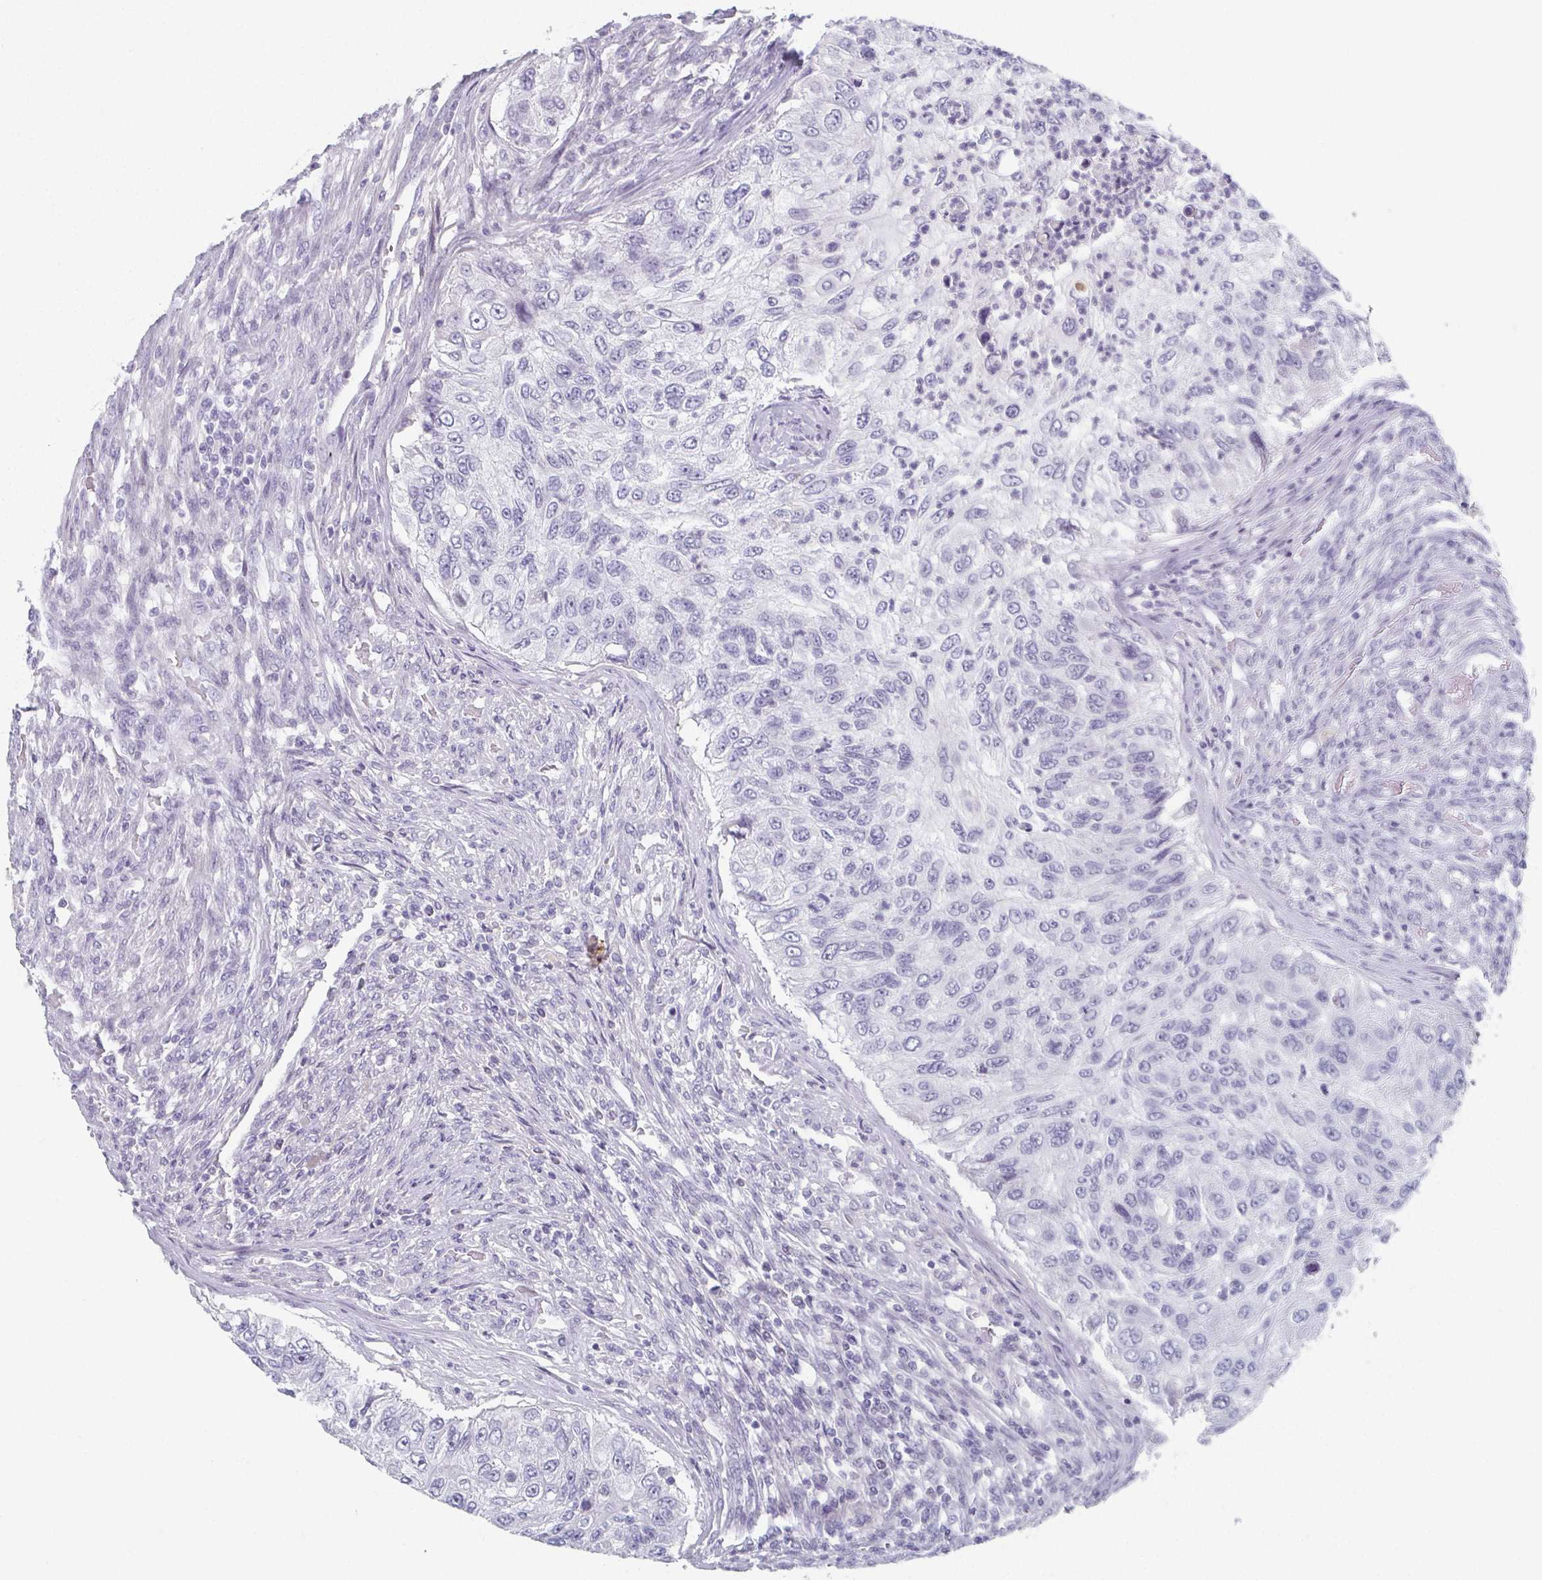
{"staining": {"intensity": "negative", "quantity": "none", "location": "none"}, "tissue": "urothelial cancer", "cell_type": "Tumor cells", "image_type": "cancer", "snomed": [{"axis": "morphology", "description": "Urothelial carcinoma, High grade"}, {"axis": "topography", "description": "Urinary bladder"}], "caption": "Tumor cells are negative for protein expression in human urothelial carcinoma (high-grade).", "gene": "CAMKV", "patient": {"sex": "female", "age": 60}}